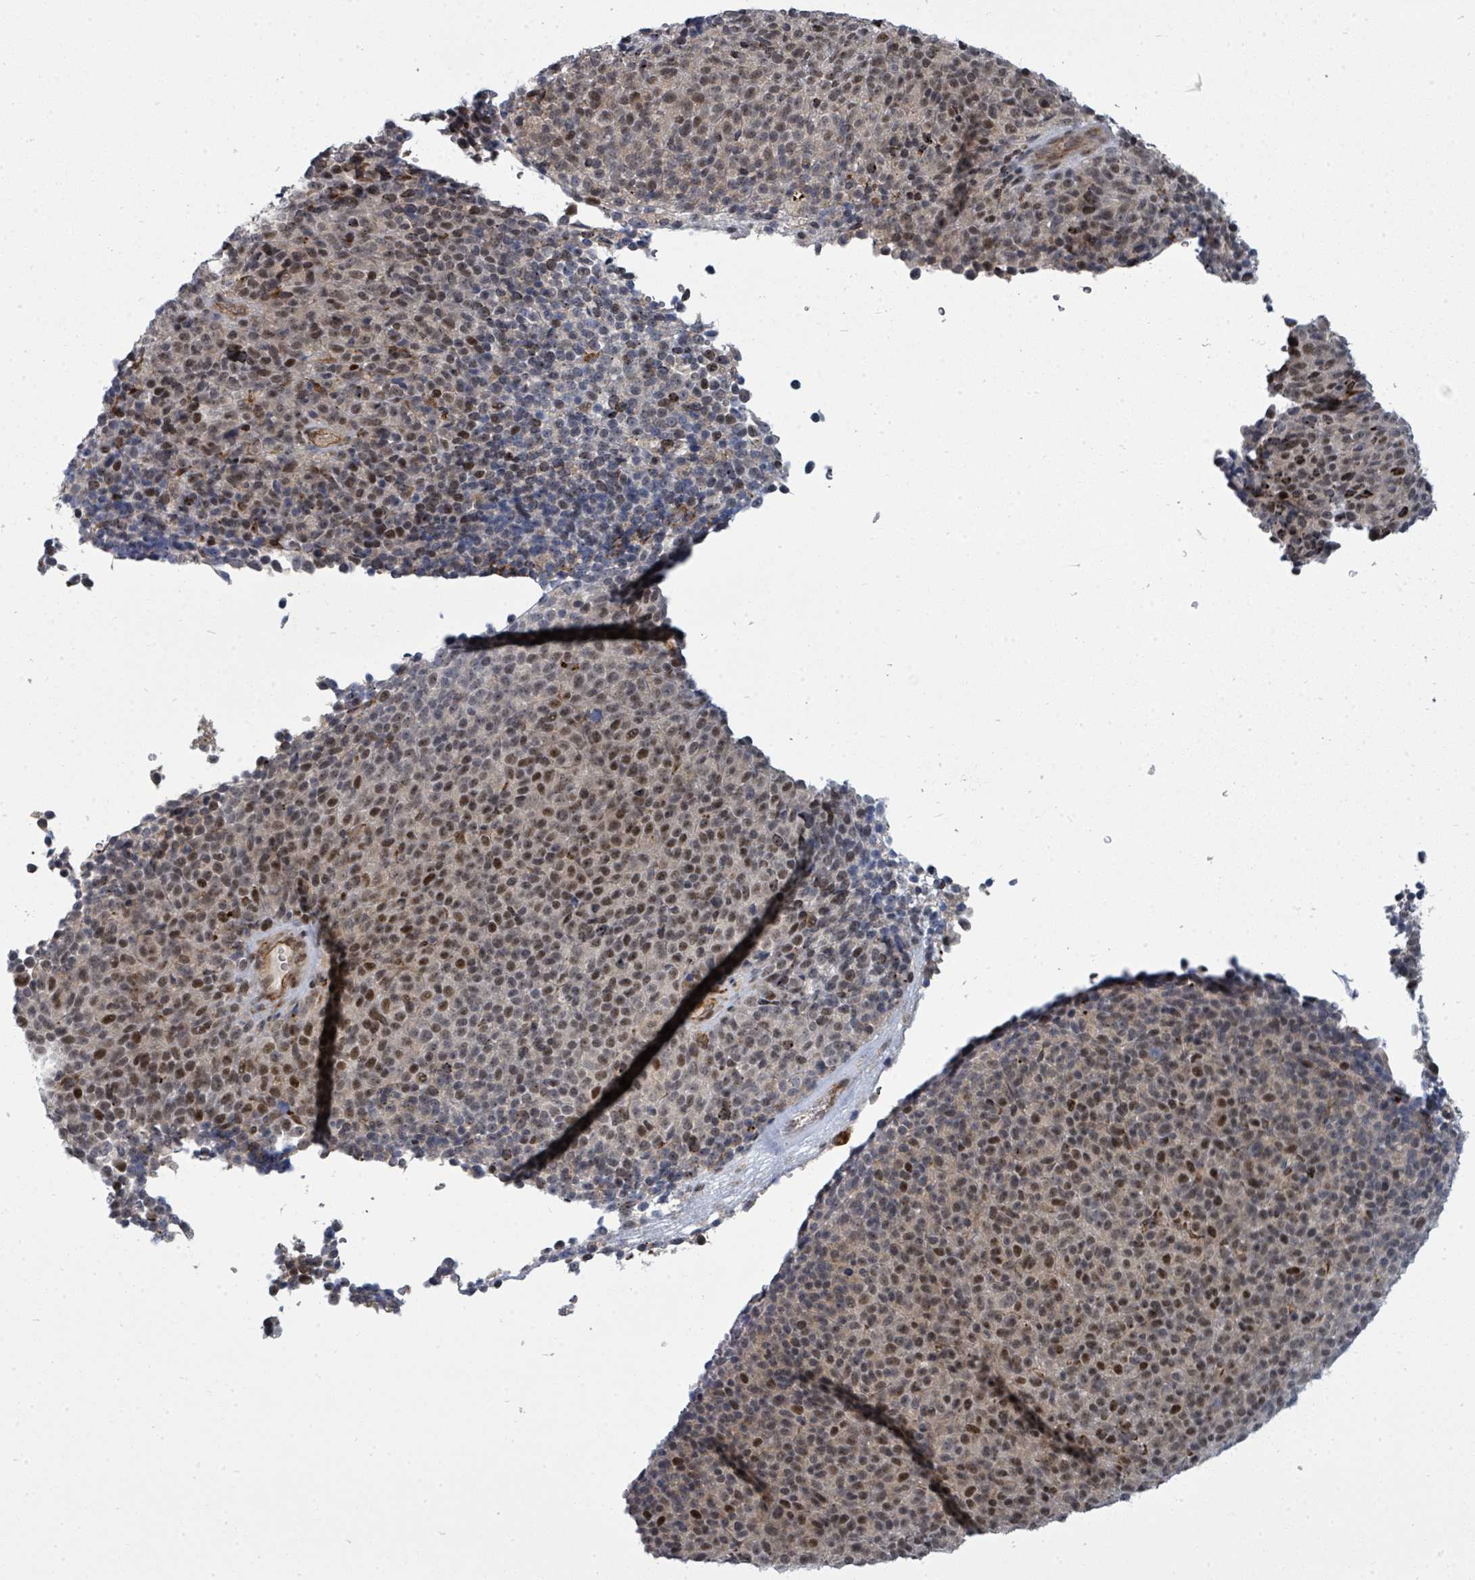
{"staining": {"intensity": "moderate", "quantity": ">75%", "location": "nuclear"}, "tissue": "melanoma", "cell_type": "Tumor cells", "image_type": "cancer", "snomed": [{"axis": "morphology", "description": "Malignant melanoma, Metastatic site"}, {"axis": "topography", "description": "Brain"}], "caption": "Melanoma tissue reveals moderate nuclear expression in approximately >75% of tumor cells, visualized by immunohistochemistry.", "gene": "PSMG2", "patient": {"sex": "female", "age": 56}}